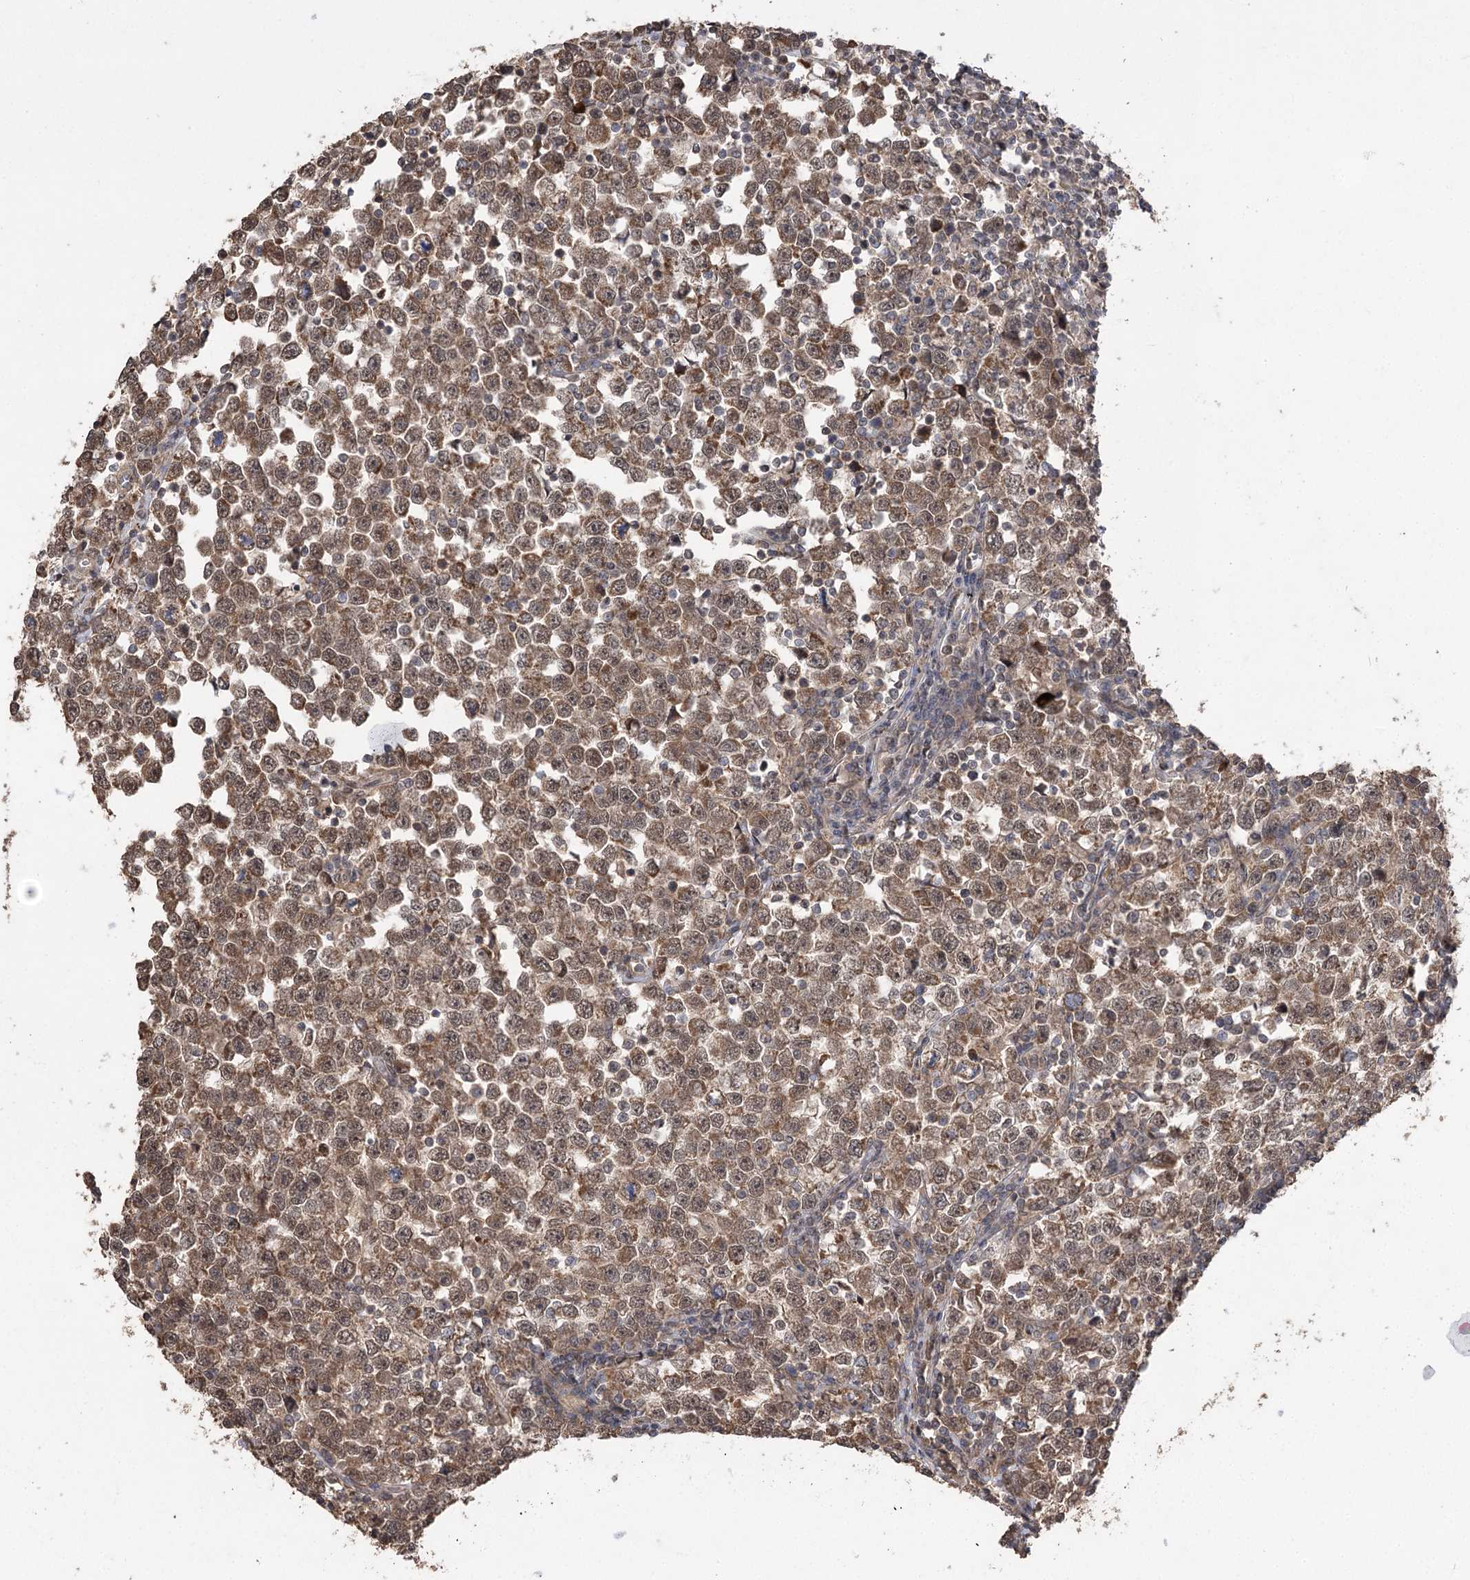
{"staining": {"intensity": "moderate", "quantity": ">75%", "location": "cytoplasmic/membranous,nuclear"}, "tissue": "testis cancer", "cell_type": "Tumor cells", "image_type": "cancer", "snomed": [{"axis": "morphology", "description": "Normal tissue, NOS"}, {"axis": "morphology", "description": "Seminoma, NOS"}, {"axis": "topography", "description": "Testis"}], "caption": "Immunohistochemical staining of human testis seminoma shows moderate cytoplasmic/membranous and nuclear protein positivity in approximately >75% of tumor cells. Nuclei are stained in blue.", "gene": "TENM2", "patient": {"sex": "male", "age": 43}}